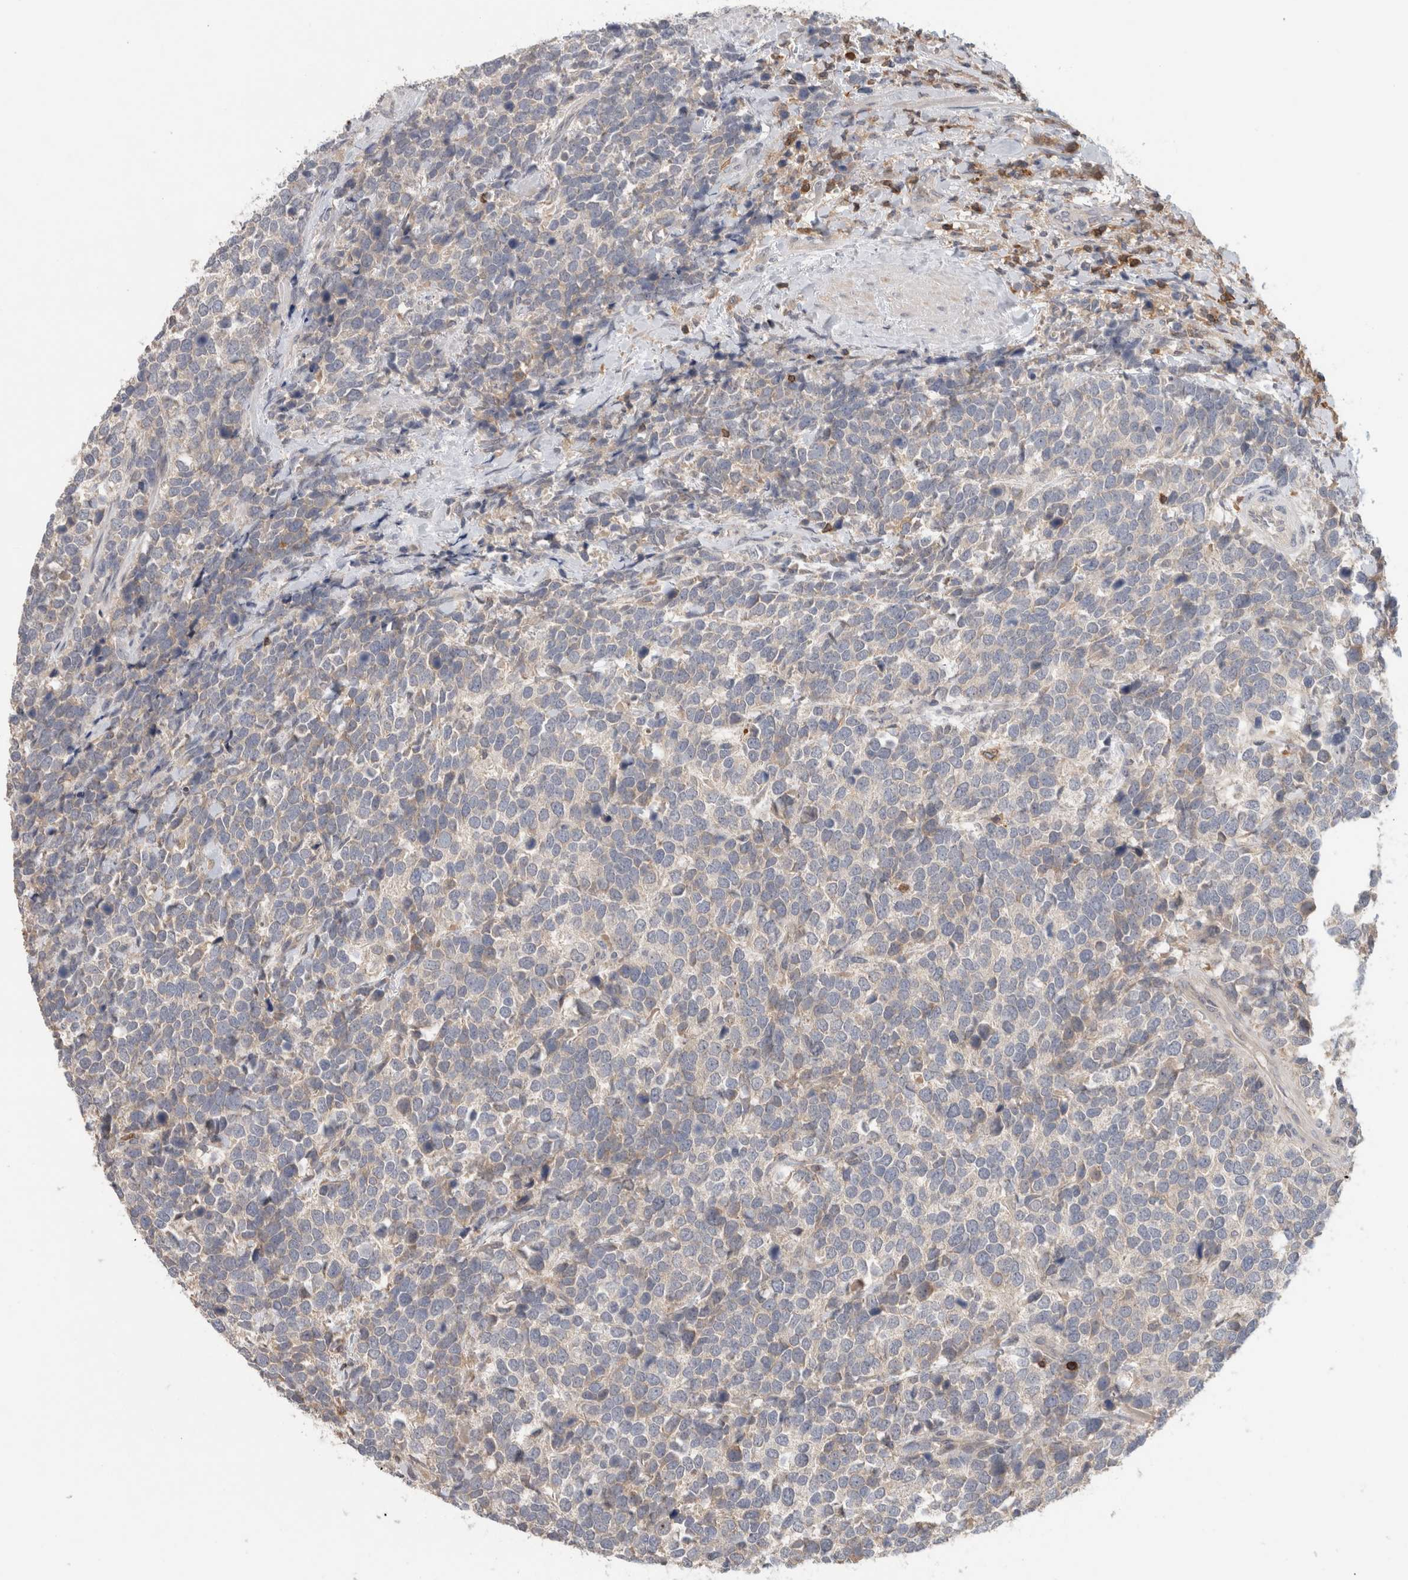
{"staining": {"intensity": "weak", "quantity": "<25%", "location": "cytoplasmic/membranous"}, "tissue": "urothelial cancer", "cell_type": "Tumor cells", "image_type": "cancer", "snomed": [{"axis": "morphology", "description": "Urothelial carcinoma, High grade"}, {"axis": "topography", "description": "Urinary bladder"}], "caption": "Human urothelial carcinoma (high-grade) stained for a protein using immunohistochemistry demonstrates no expression in tumor cells.", "gene": "GFRA2", "patient": {"sex": "female", "age": 82}}